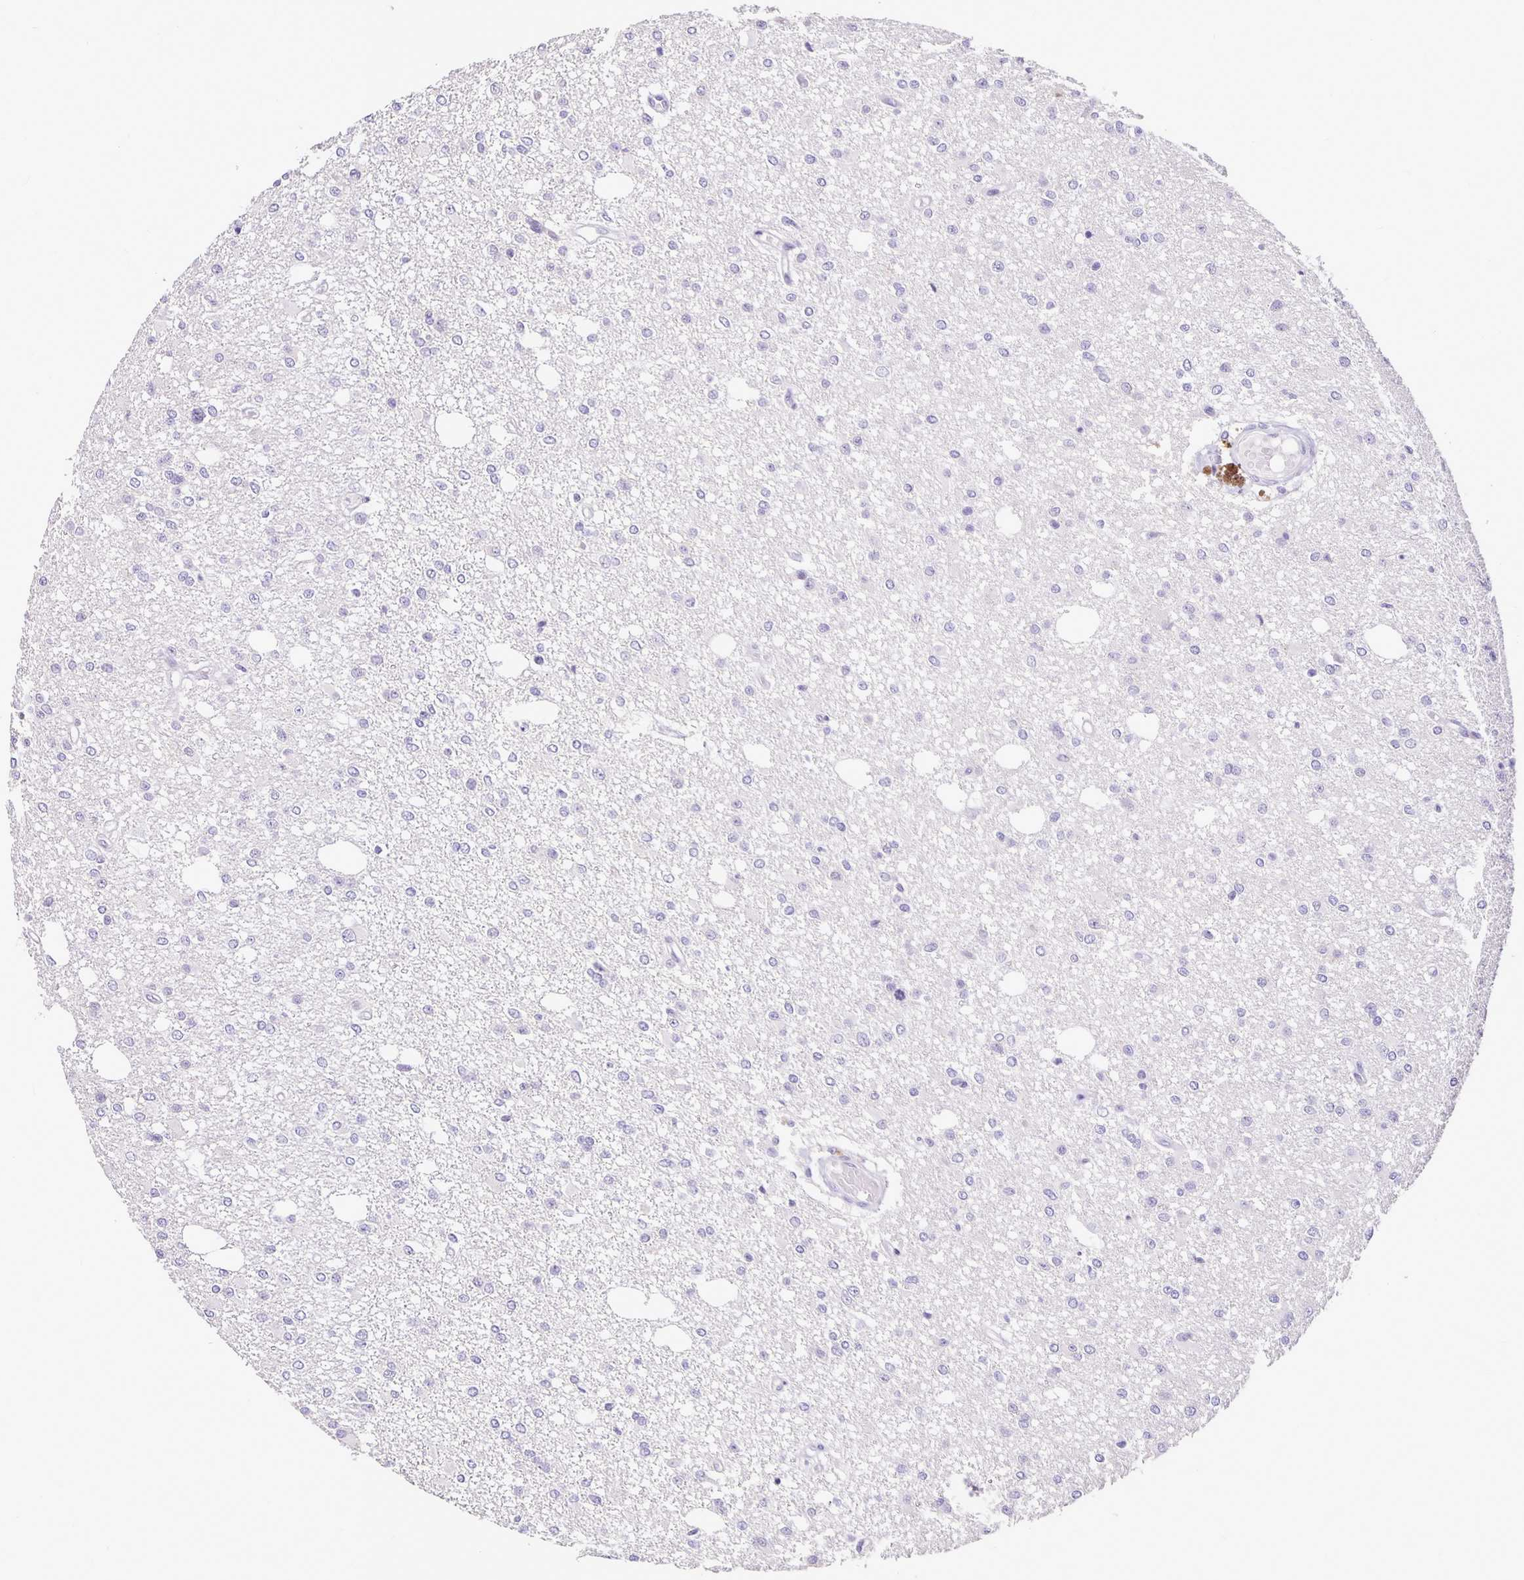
{"staining": {"intensity": "negative", "quantity": "none", "location": "none"}, "tissue": "glioma", "cell_type": "Tumor cells", "image_type": "cancer", "snomed": [{"axis": "morphology", "description": "Glioma, malignant, Low grade"}, {"axis": "topography", "description": "Brain"}], "caption": "This is an IHC histopathology image of glioma. There is no staining in tumor cells.", "gene": "FOSL2", "patient": {"sex": "male", "age": 26}}